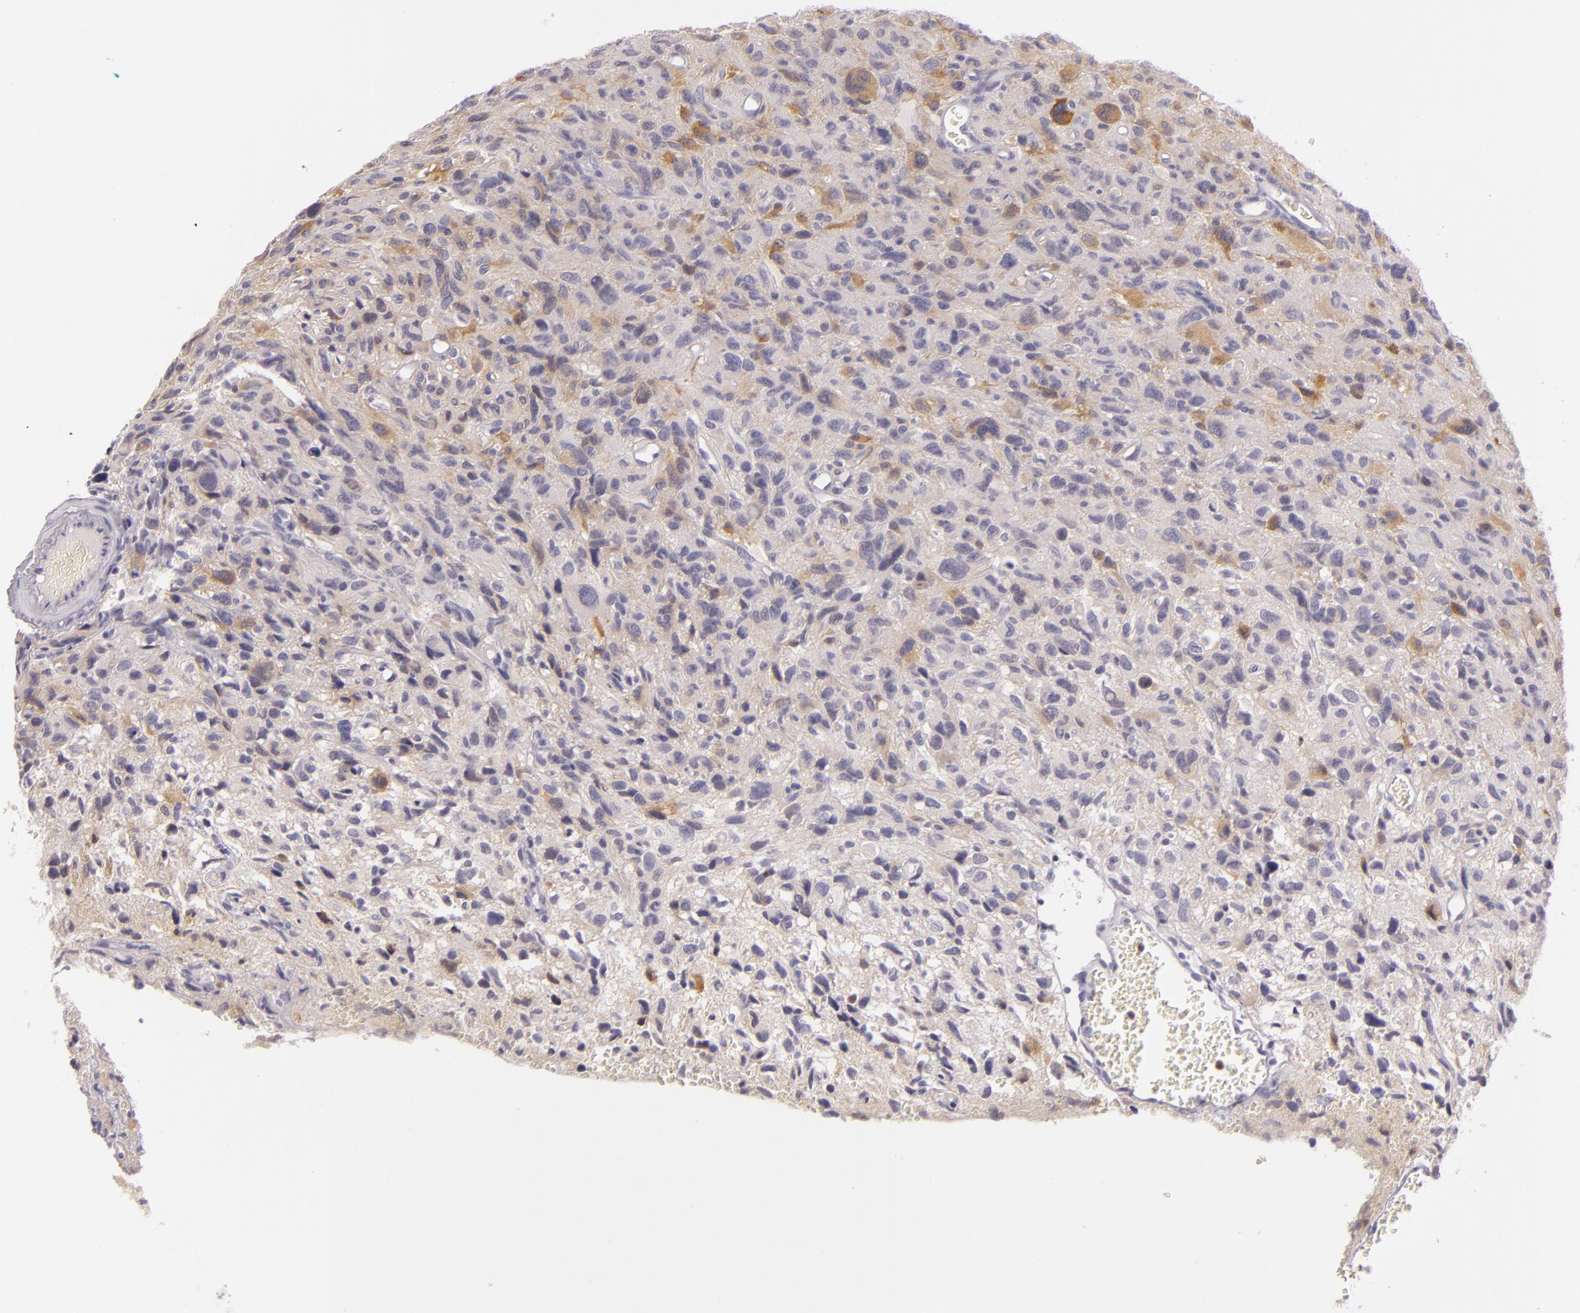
{"staining": {"intensity": "weak", "quantity": "<25%", "location": "cytoplasmic/membranous"}, "tissue": "glioma", "cell_type": "Tumor cells", "image_type": "cancer", "snomed": [{"axis": "morphology", "description": "Glioma, malignant, High grade"}, {"axis": "topography", "description": "Brain"}], "caption": "The histopathology image displays no significant staining in tumor cells of malignant glioma (high-grade).", "gene": "CBS", "patient": {"sex": "female", "age": 60}}